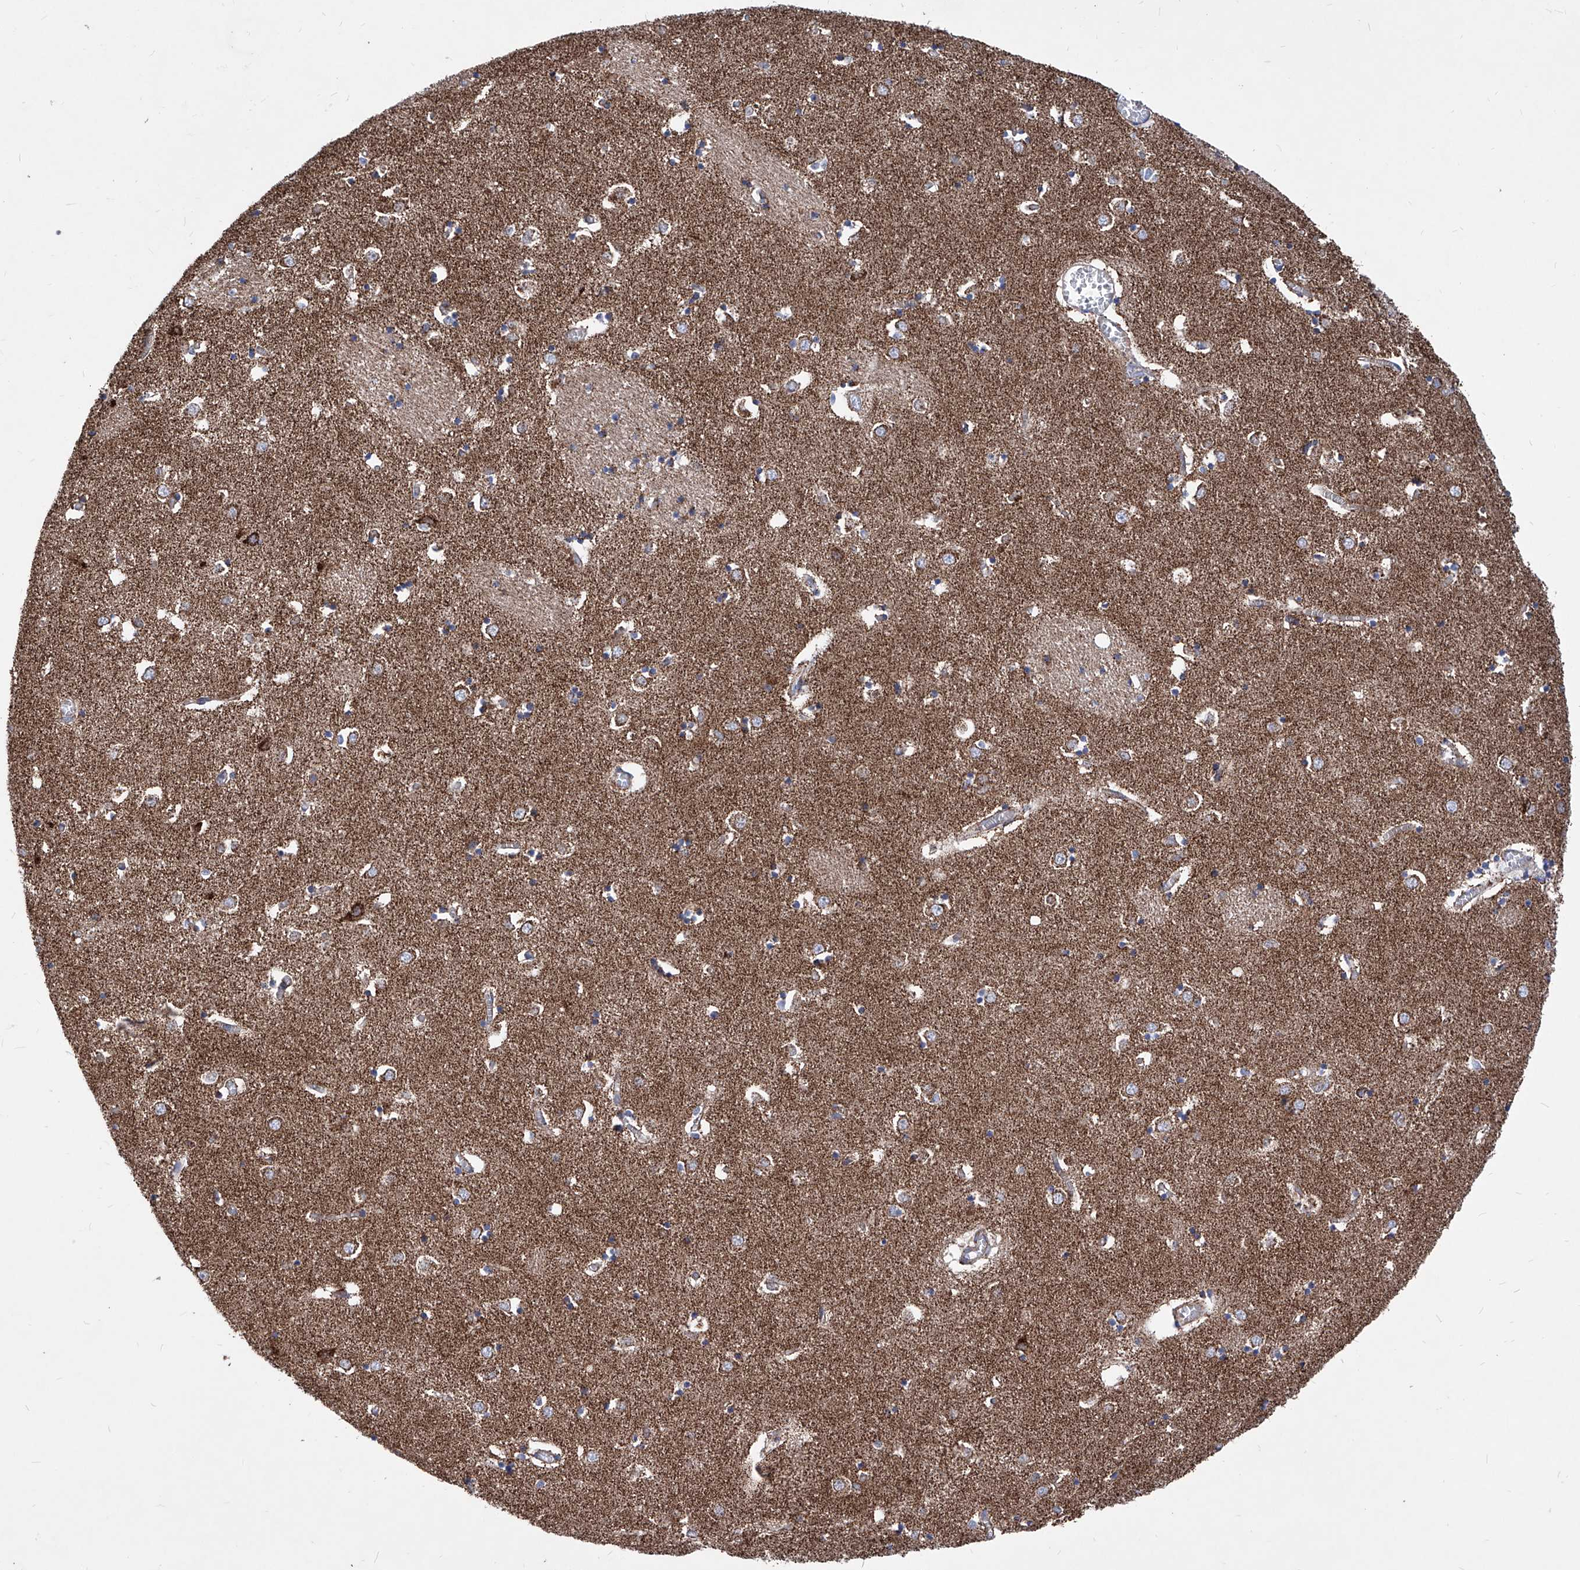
{"staining": {"intensity": "moderate", "quantity": "25%-75%", "location": "cytoplasmic/membranous"}, "tissue": "caudate", "cell_type": "Glial cells", "image_type": "normal", "snomed": [{"axis": "morphology", "description": "Normal tissue, NOS"}, {"axis": "topography", "description": "Lateral ventricle wall"}], "caption": "This photomicrograph displays immunohistochemistry (IHC) staining of normal caudate, with medium moderate cytoplasmic/membranous expression in approximately 25%-75% of glial cells.", "gene": "HRNR", "patient": {"sex": "male", "age": 70}}